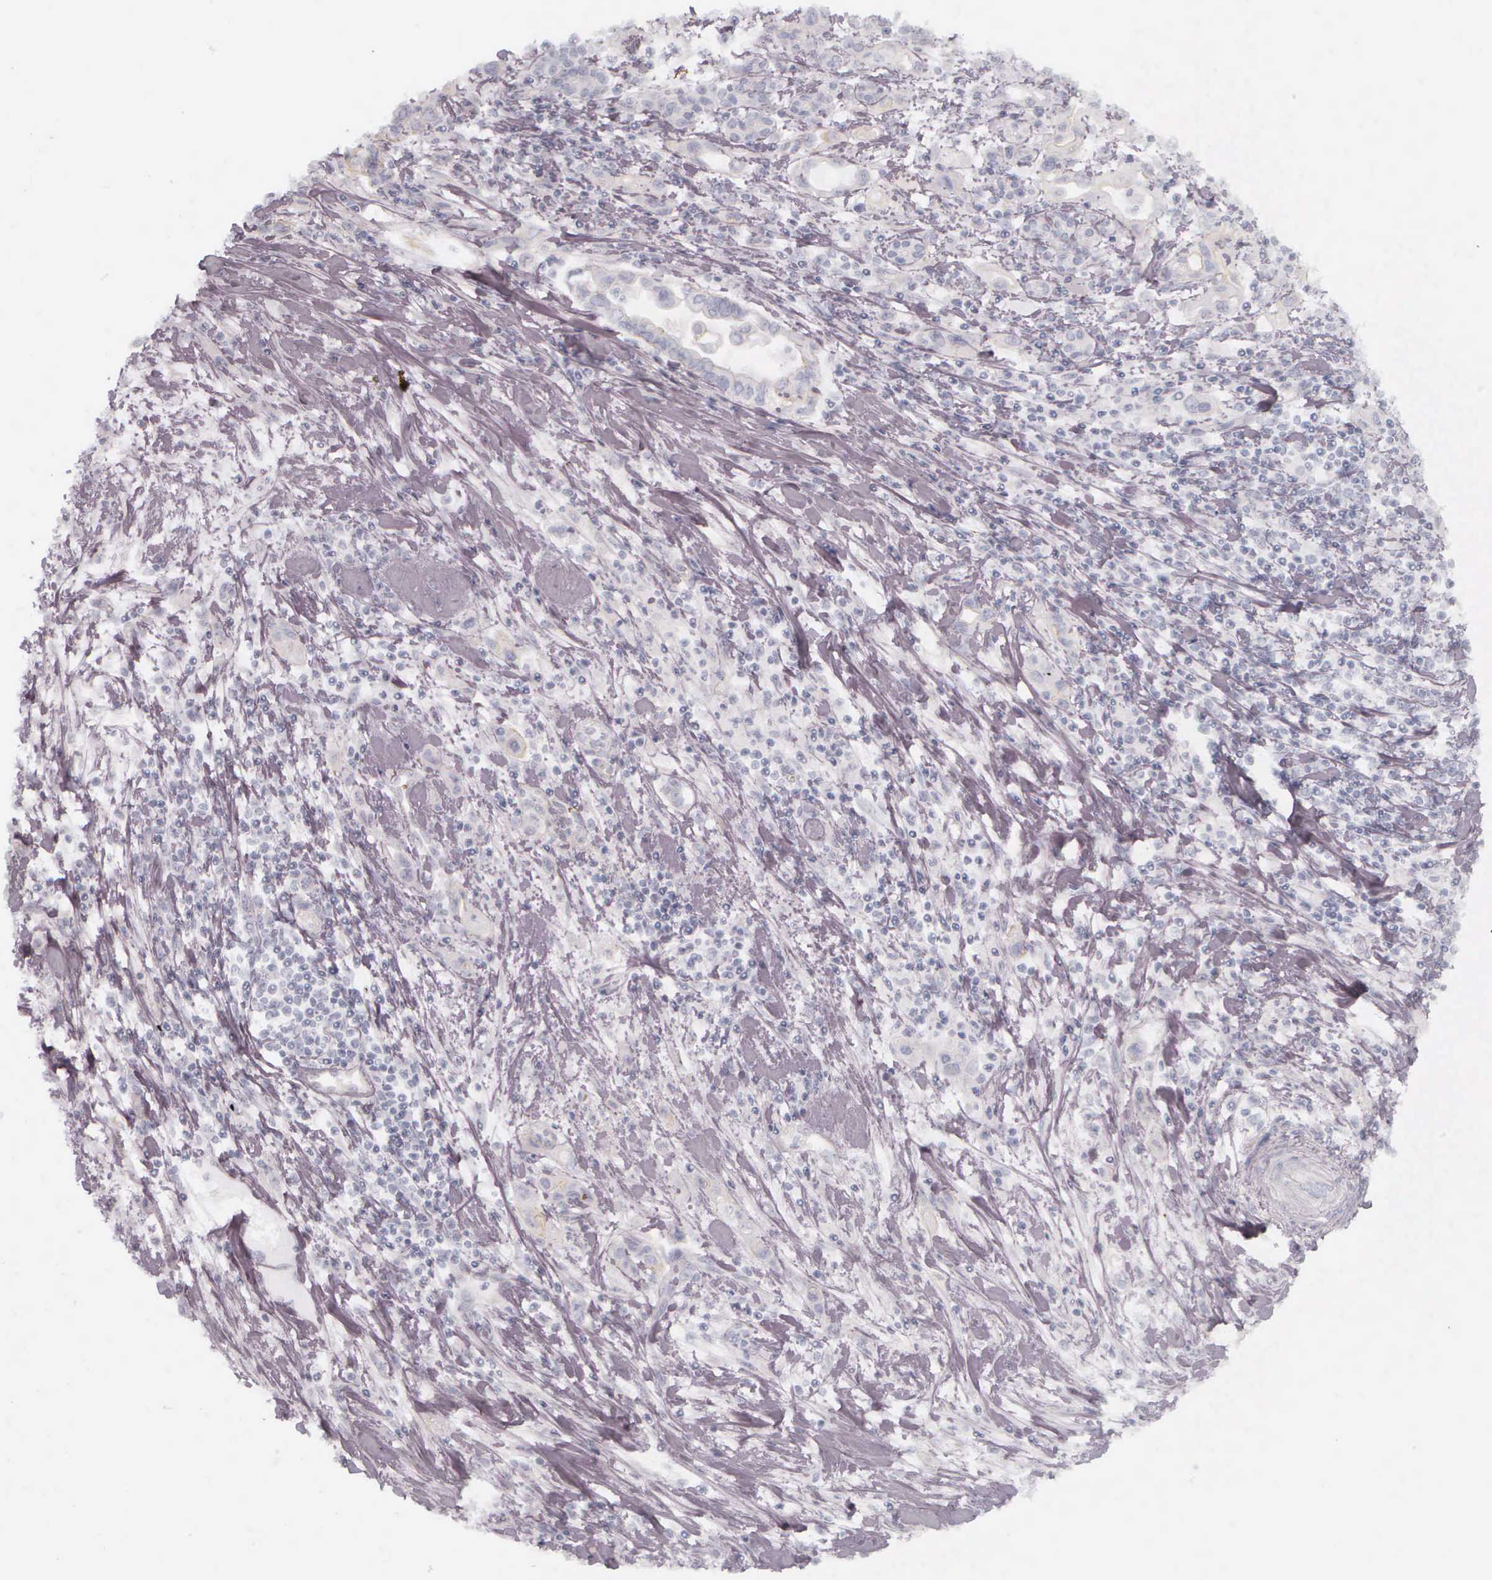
{"staining": {"intensity": "negative", "quantity": "none", "location": "none"}, "tissue": "pancreatic cancer", "cell_type": "Tumor cells", "image_type": "cancer", "snomed": [{"axis": "morphology", "description": "Adenocarcinoma, NOS"}, {"axis": "topography", "description": "Pancreas"}], "caption": "Human pancreatic adenocarcinoma stained for a protein using IHC shows no positivity in tumor cells.", "gene": "KRT14", "patient": {"sex": "female", "age": 57}}